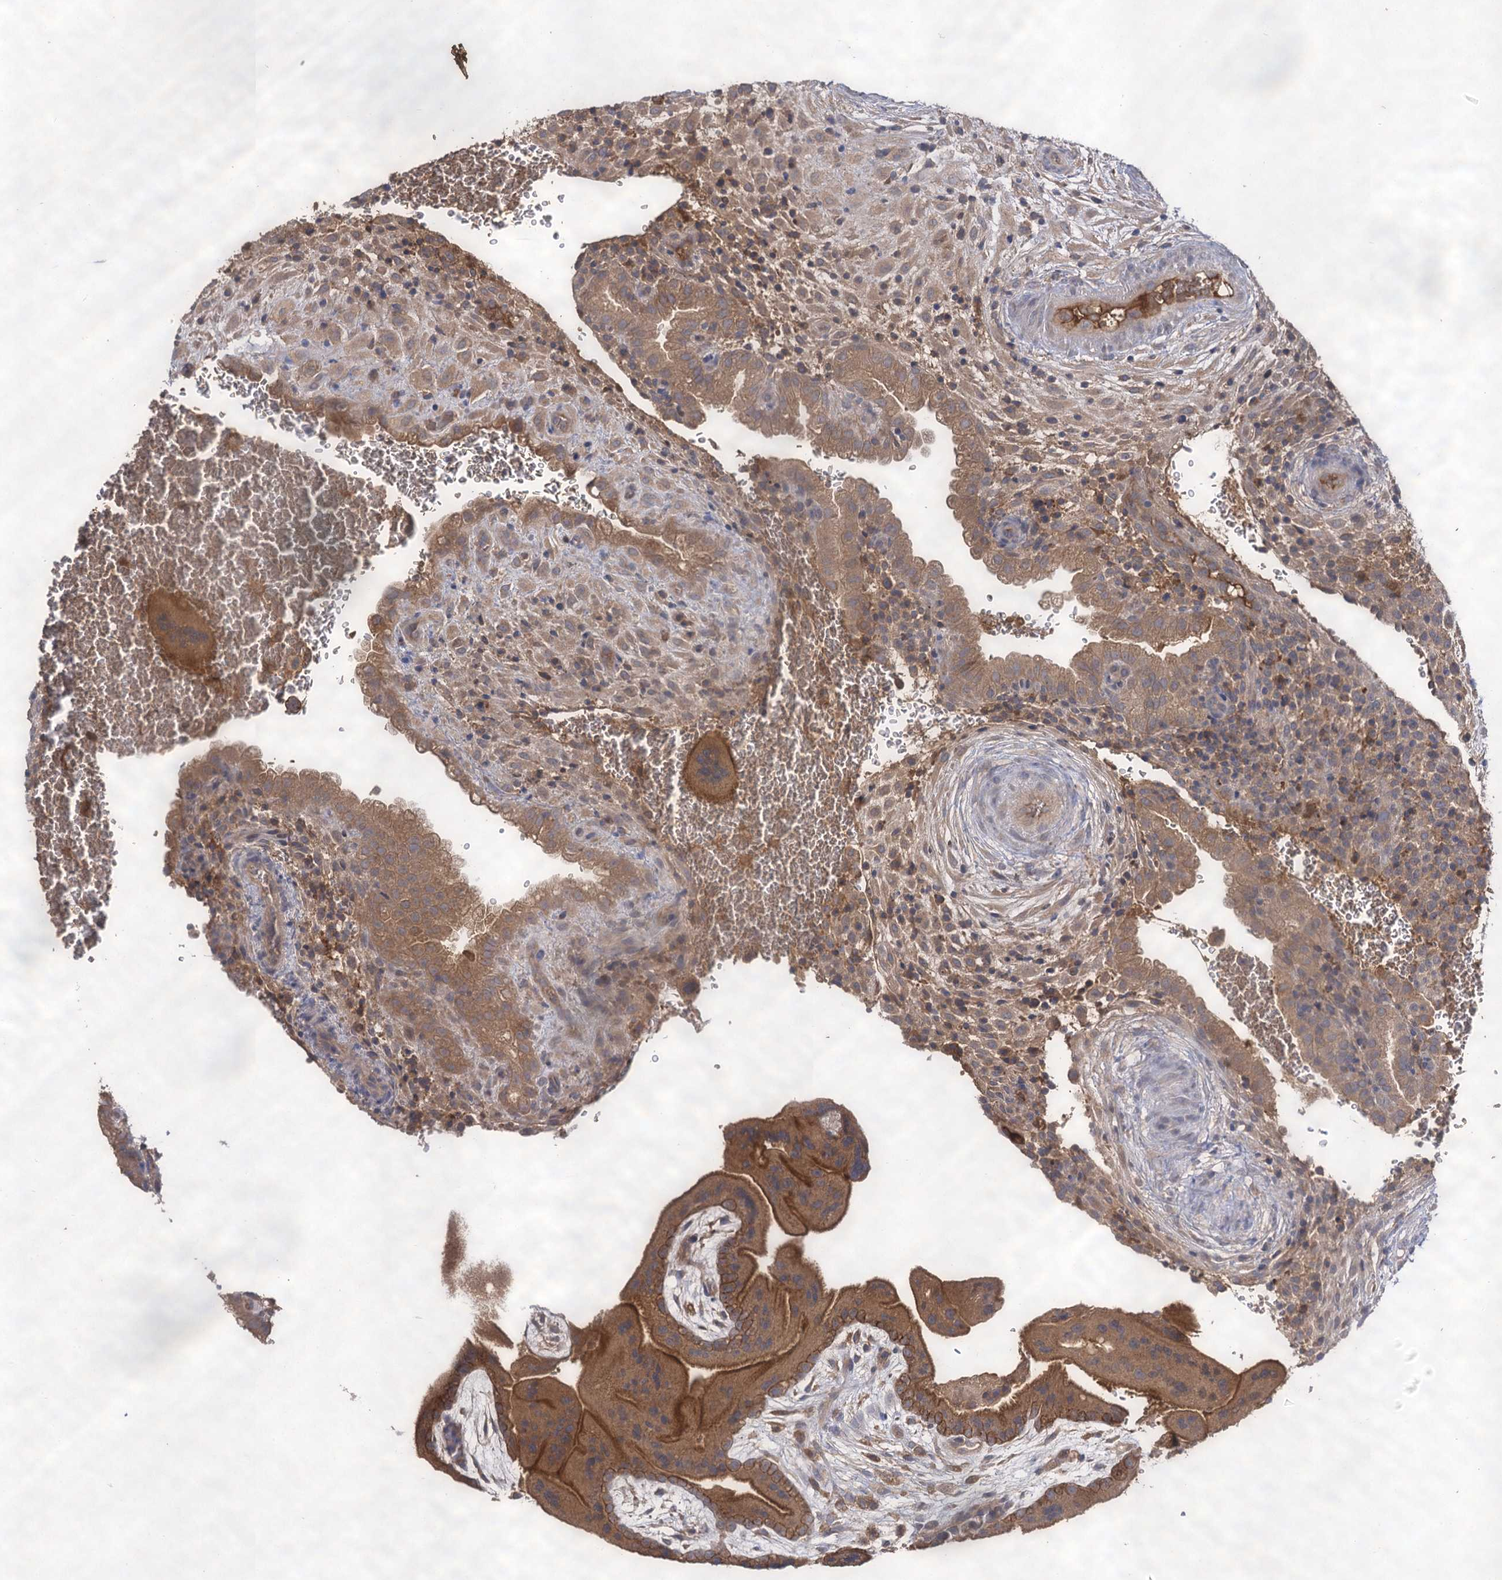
{"staining": {"intensity": "moderate", "quantity": ">75%", "location": "cytoplasmic/membranous"}, "tissue": "placenta", "cell_type": "Trophoblastic cells", "image_type": "normal", "snomed": [{"axis": "morphology", "description": "Normal tissue, NOS"}, {"axis": "topography", "description": "Placenta"}], "caption": "Human placenta stained for a protein (brown) displays moderate cytoplasmic/membranous positive staining in about >75% of trophoblastic cells.", "gene": "USP50", "patient": {"sex": "female", "age": 35}}